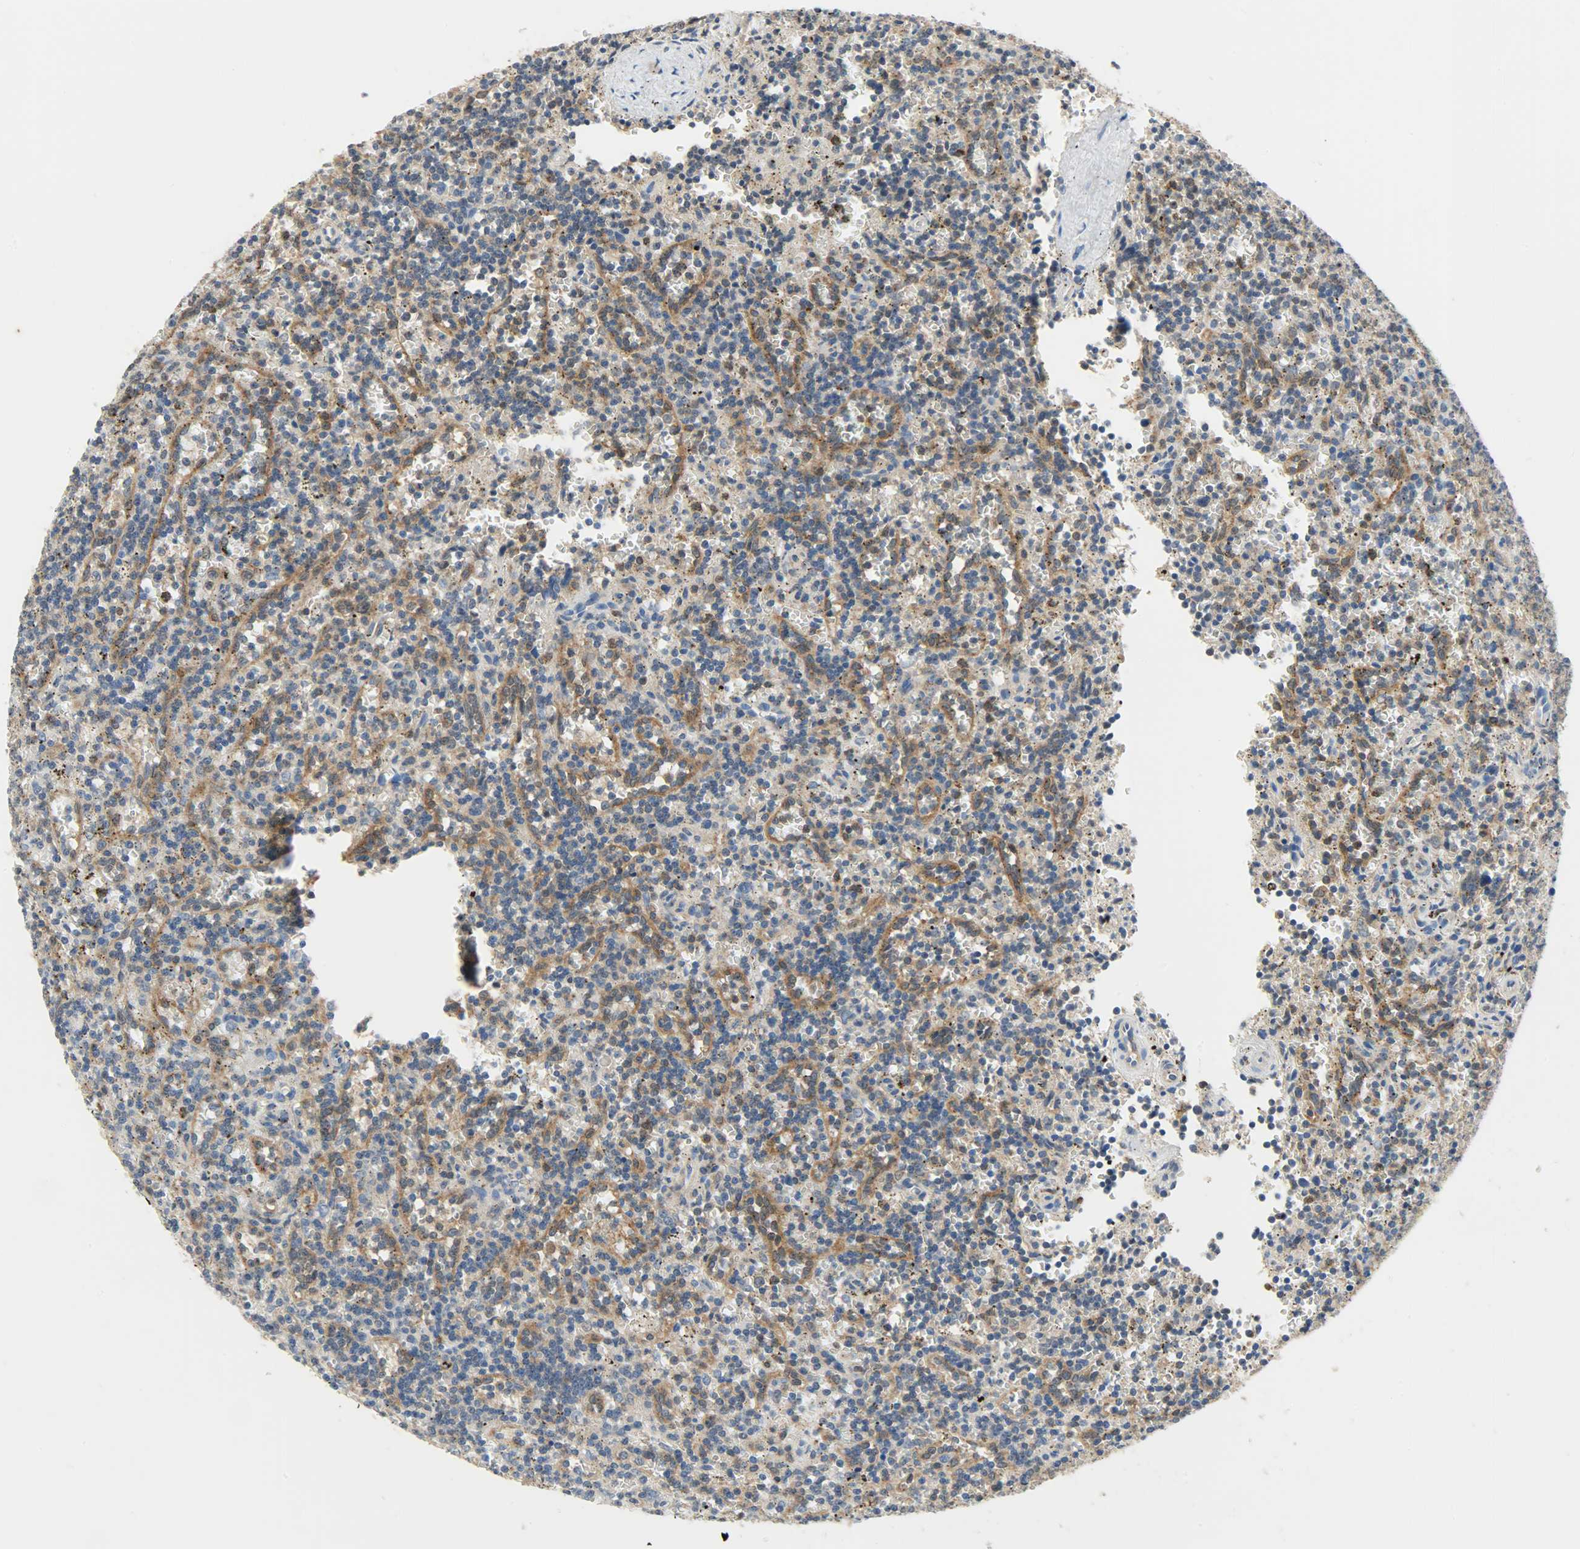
{"staining": {"intensity": "weak", "quantity": "25%-75%", "location": "cytoplasmic/membranous"}, "tissue": "lymphoma", "cell_type": "Tumor cells", "image_type": "cancer", "snomed": [{"axis": "morphology", "description": "Malignant lymphoma, non-Hodgkin's type, Low grade"}, {"axis": "topography", "description": "Spleen"}], "caption": "Lymphoma stained for a protein shows weak cytoplasmic/membranous positivity in tumor cells.", "gene": "TRIM21", "patient": {"sex": "male", "age": 73}}